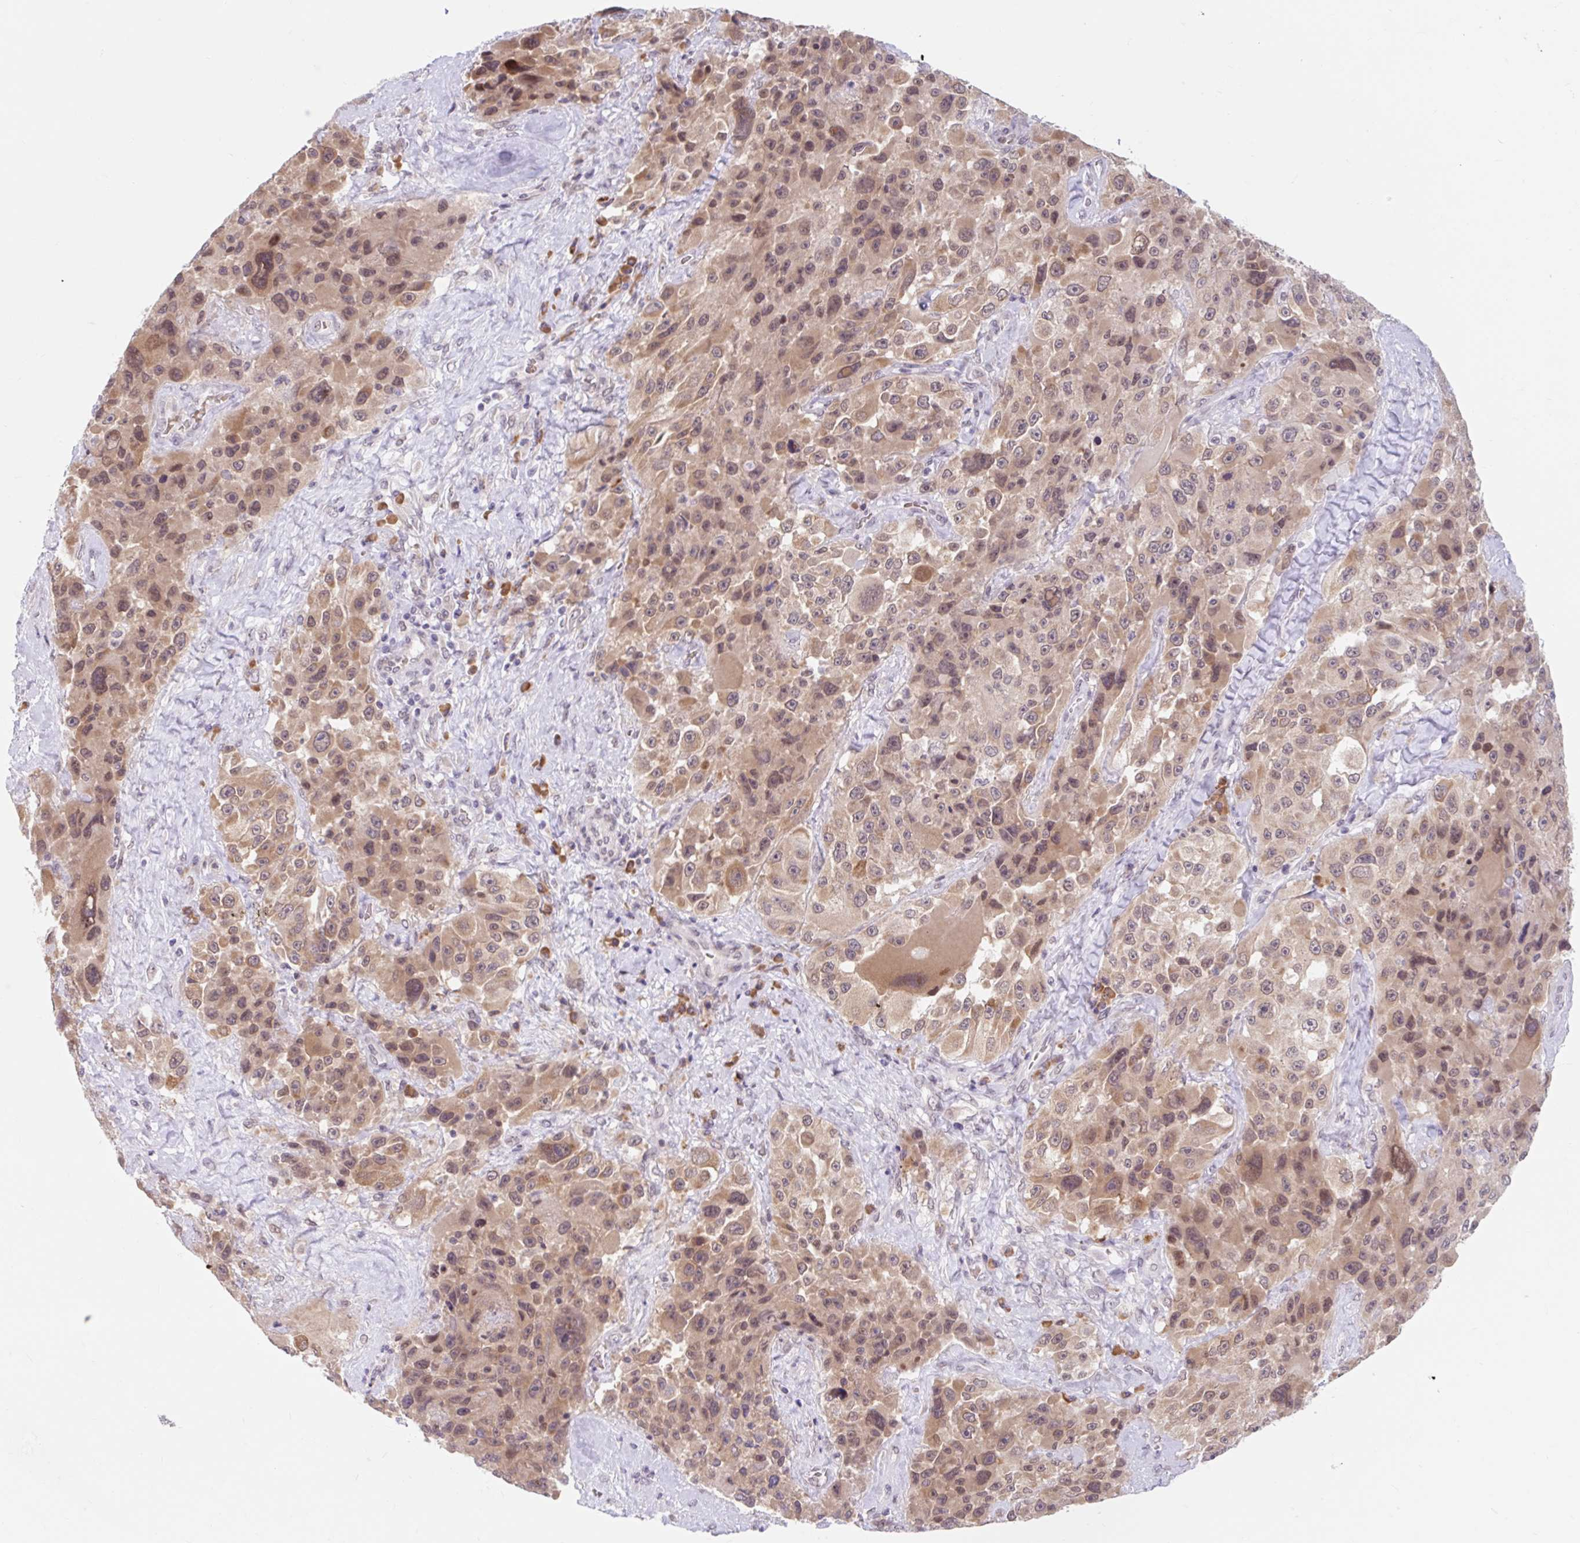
{"staining": {"intensity": "moderate", "quantity": ">75%", "location": "cytoplasmic/membranous"}, "tissue": "melanoma", "cell_type": "Tumor cells", "image_type": "cancer", "snomed": [{"axis": "morphology", "description": "Malignant melanoma, Metastatic site"}, {"axis": "topography", "description": "Lymph node"}], "caption": "Protein expression analysis of malignant melanoma (metastatic site) shows moderate cytoplasmic/membranous expression in approximately >75% of tumor cells.", "gene": "SRSF10", "patient": {"sex": "male", "age": 62}}